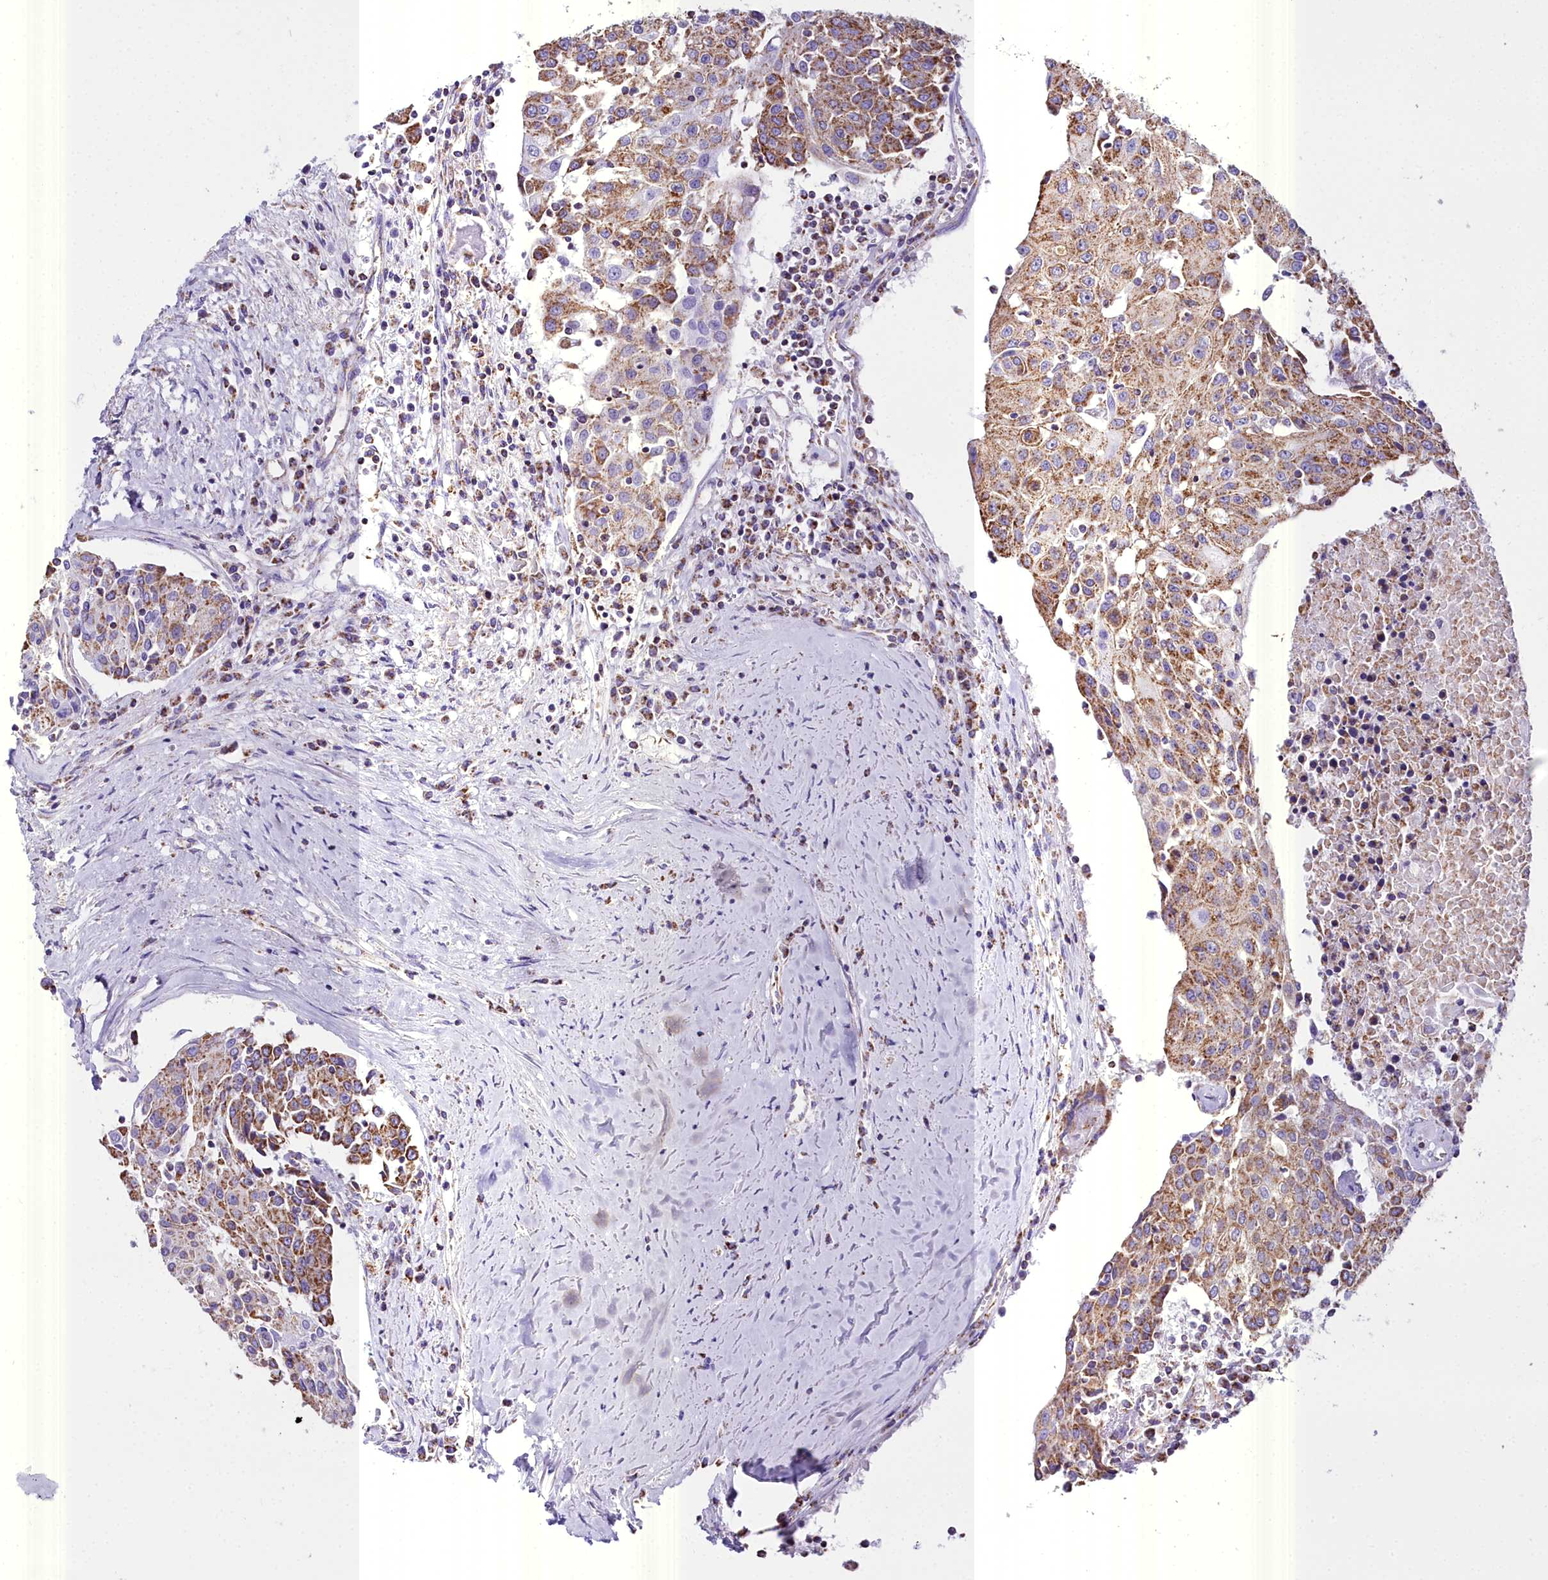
{"staining": {"intensity": "moderate", "quantity": ">75%", "location": "cytoplasmic/membranous"}, "tissue": "urothelial cancer", "cell_type": "Tumor cells", "image_type": "cancer", "snomed": [{"axis": "morphology", "description": "Urothelial carcinoma, High grade"}, {"axis": "topography", "description": "Urinary bladder"}], "caption": "DAB immunohistochemical staining of human urothelial cancer reveals moderate cytoplasmic/membranous protein positivity in approximately >75% of tumor cells.", "gene": "WDFY3", "patient": {"sex": "female", "age": 85}}